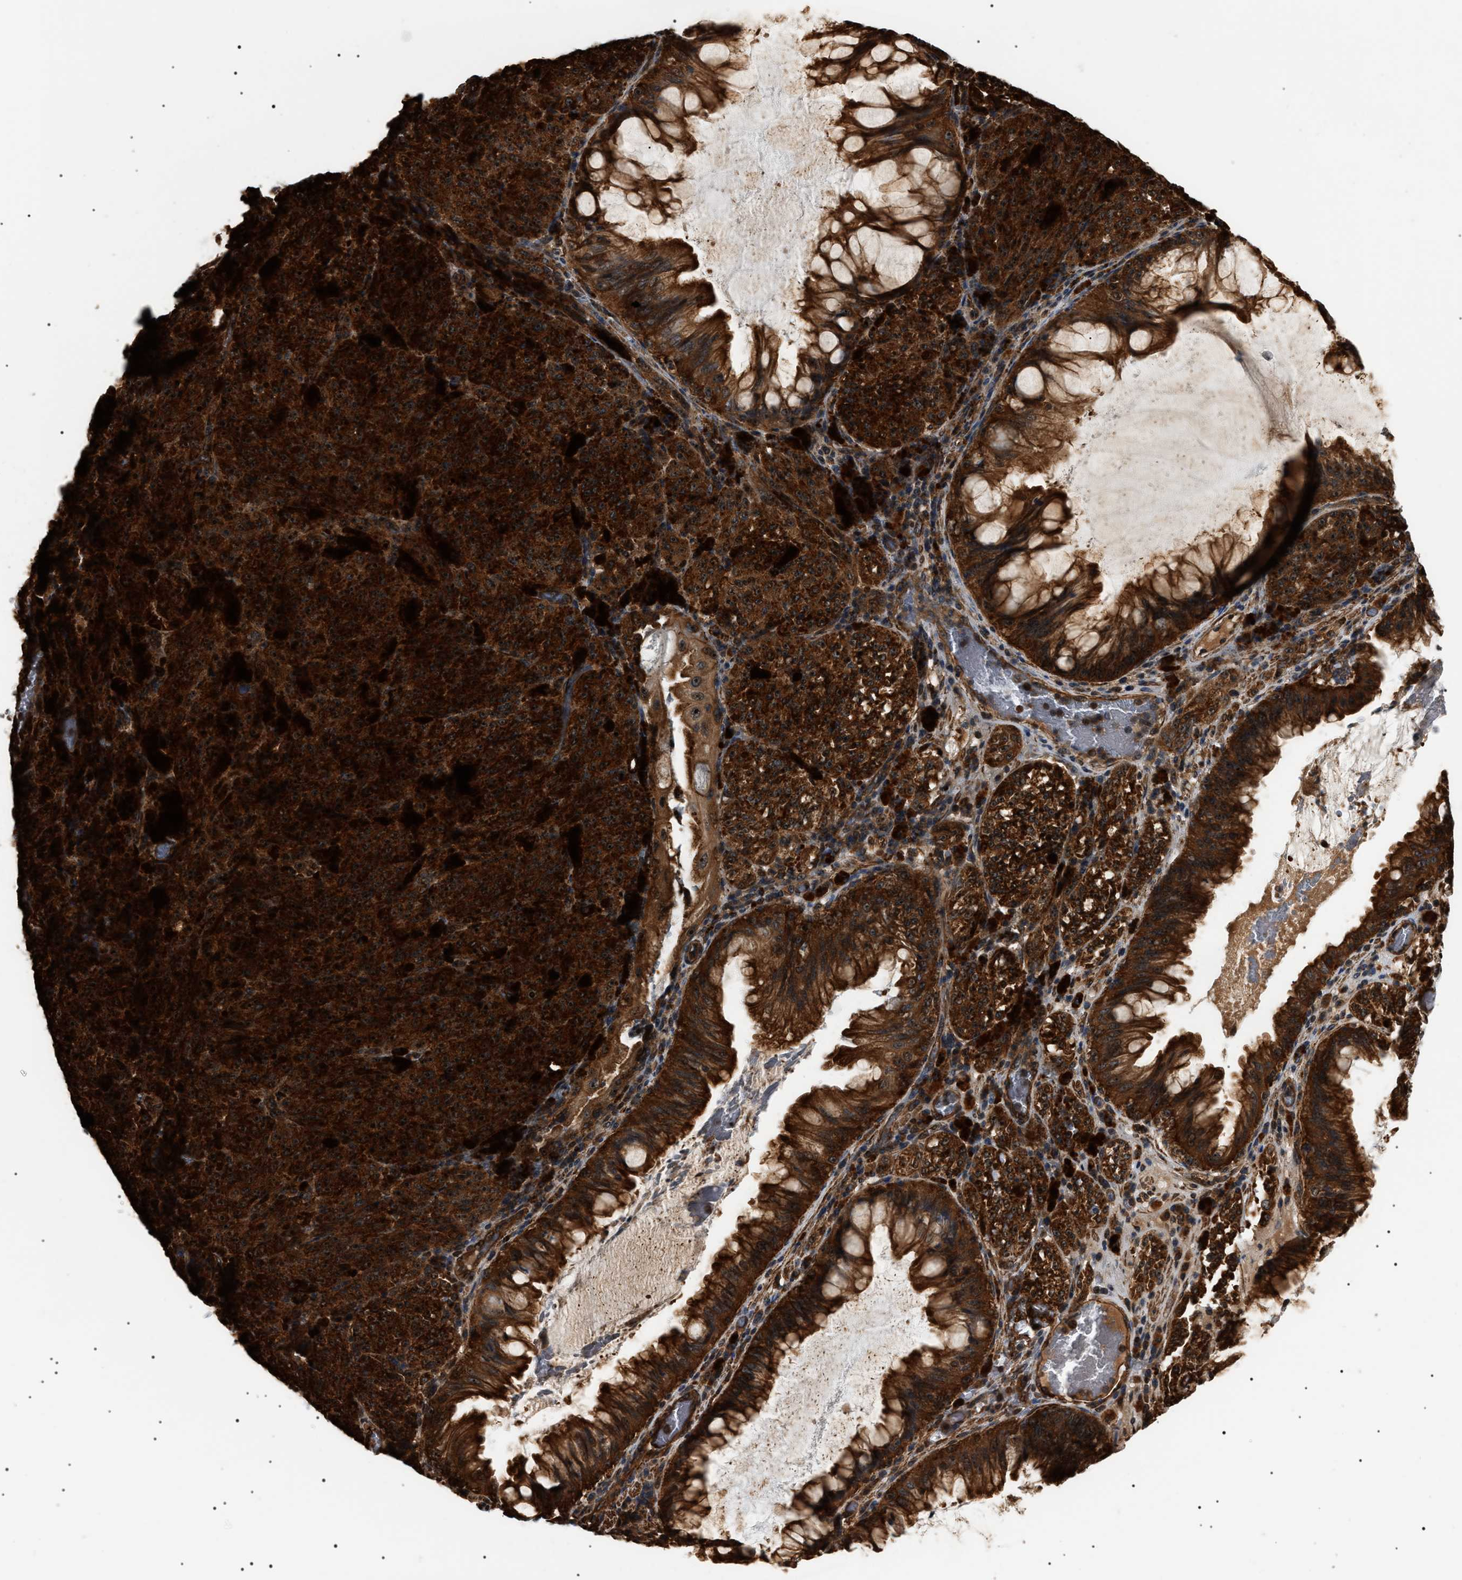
{"staining": {"intensity": "strong", "quantity": ">75%", "location": "cytoplasmic/membranous"}, "tissue": "melanoma", "cell_type": "Tumor cells", "image_type": "cancer", "snomed": [{"axis": "morphology", "description": "Malignant melanoma, NOS"}, {"axis": "topography", "description": "Rectum"}], "caption": "Immunohistochemistry (DAB (3,3'-diaminobenzidine)) staining of melanoma displays strong cytoplasmic/membranous protein staining in about >75% of tumor cells. The staining was performed using DAB (3,3'-diaminobenzidine), with brown indicating positive protein expression. Nuclei are stained blue with hematoxylin.", "gene": "SH3GLB2", "patient": {"sex": "female", "age": 81}}